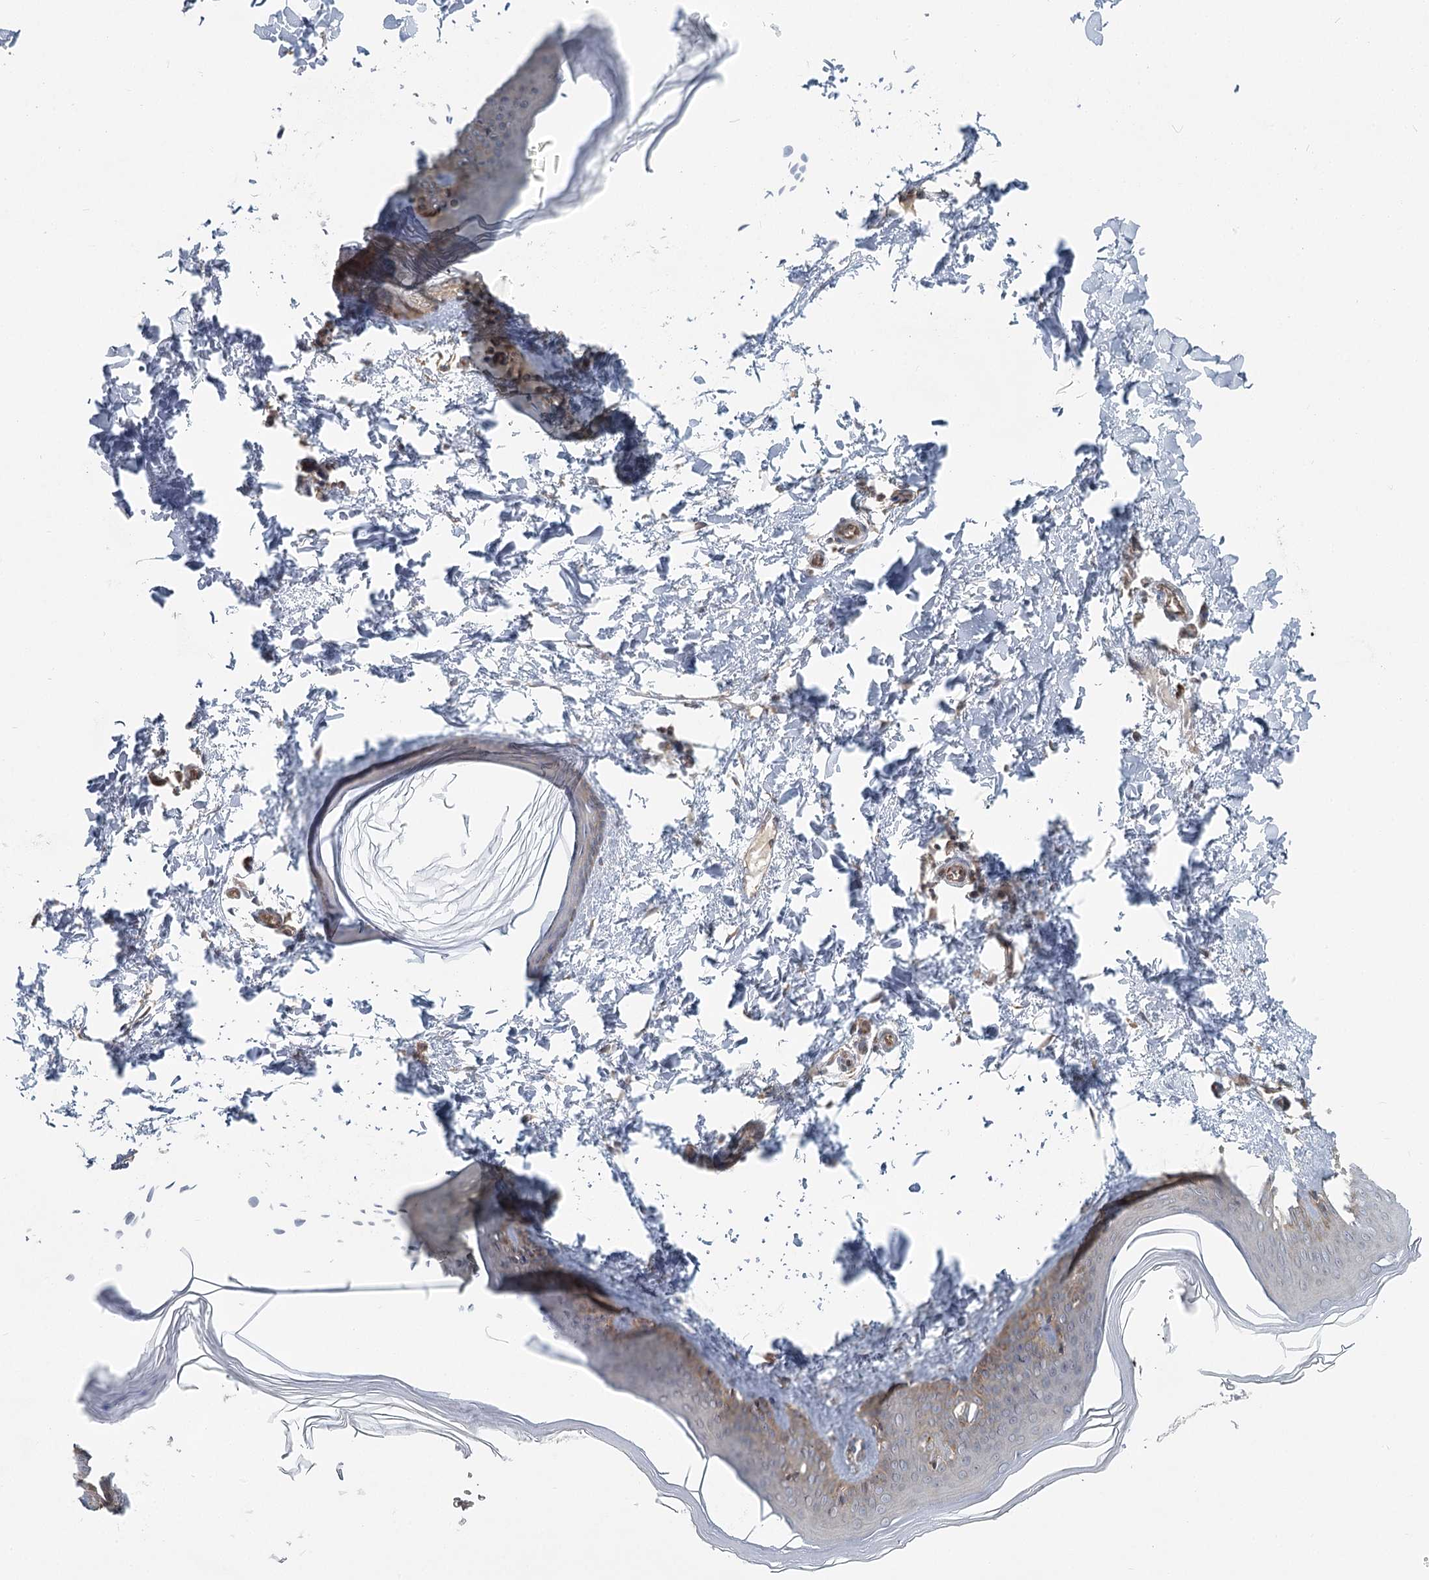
{"staining": {"intensity": "moderate", "quantity": "25%-75%", "location": "cytoplasmic/membranous"}, "tissue": "skin", "cell_type": "Fibroblasts", "image_type": "normal", "snomed": [{"axis": "morphology", "description": "Normal tissue, NOS"}, {"axis": "topography", "description": "Skin"}], "caption": "The photomicrograph demonstrates staining of unremarkable skin, revealing moderate cytoplasmic/membranous protein positivity (brown color) within fibroblasts.", "gene": "THNSL1", "patient": {"sex": "female", "age": 27}}